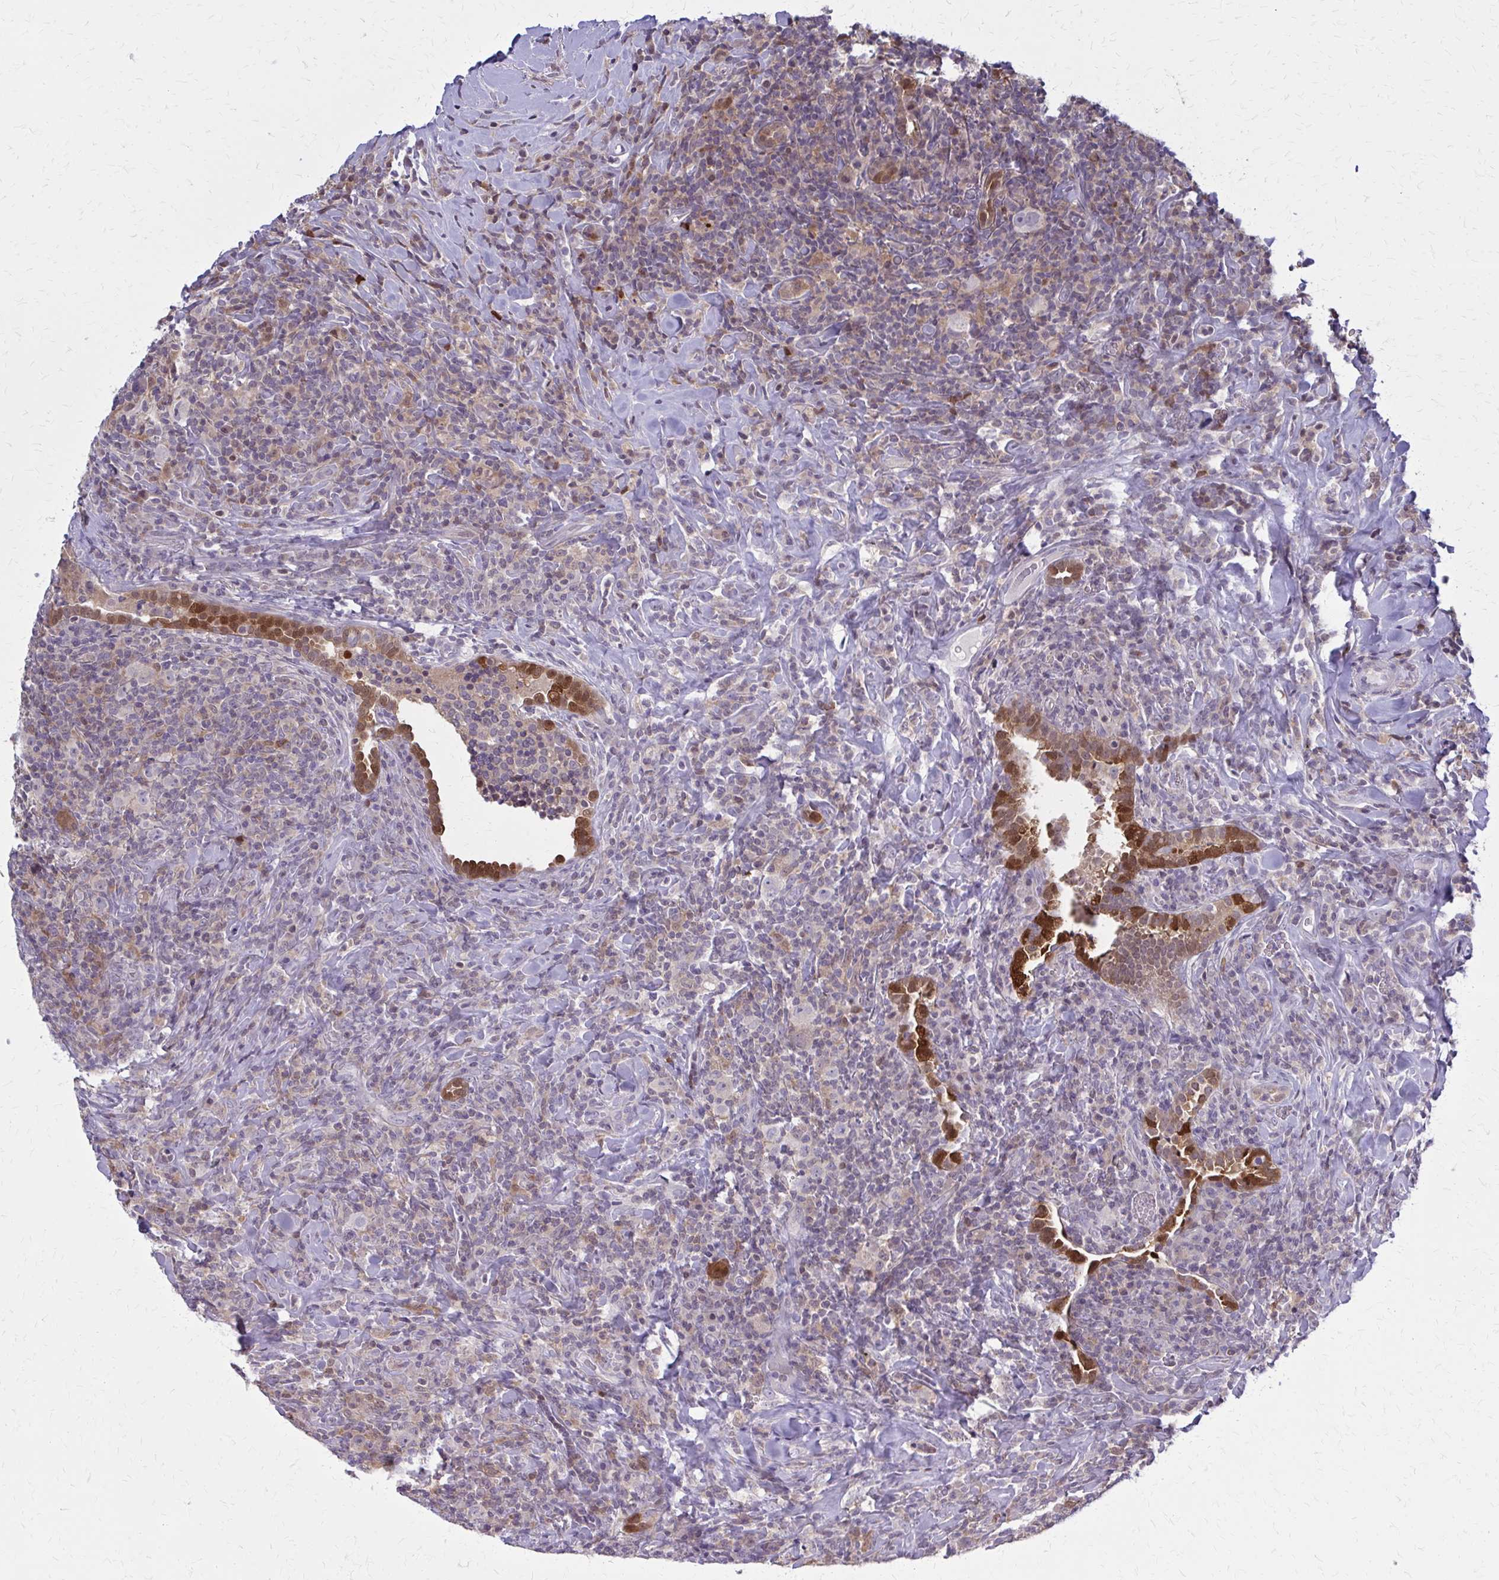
{"staining": {"intensity": "negative", "quantity": "none", "location": "none"}, "tissue": "lymphoma", "cell_type": "Tumor cells", "image_type": "cancer", "snomed": [{"axis": "morphology", "description": "Hodgkin's disease, NOS"}, {"axis": "topography", "description": "Lung"}], "caption": "Immunohistochemical staining of Hodgkin's disease shows no significant positivity in tumor cells.", "gene": "DBI", "patient": {"sex": "male", "age": 17}}